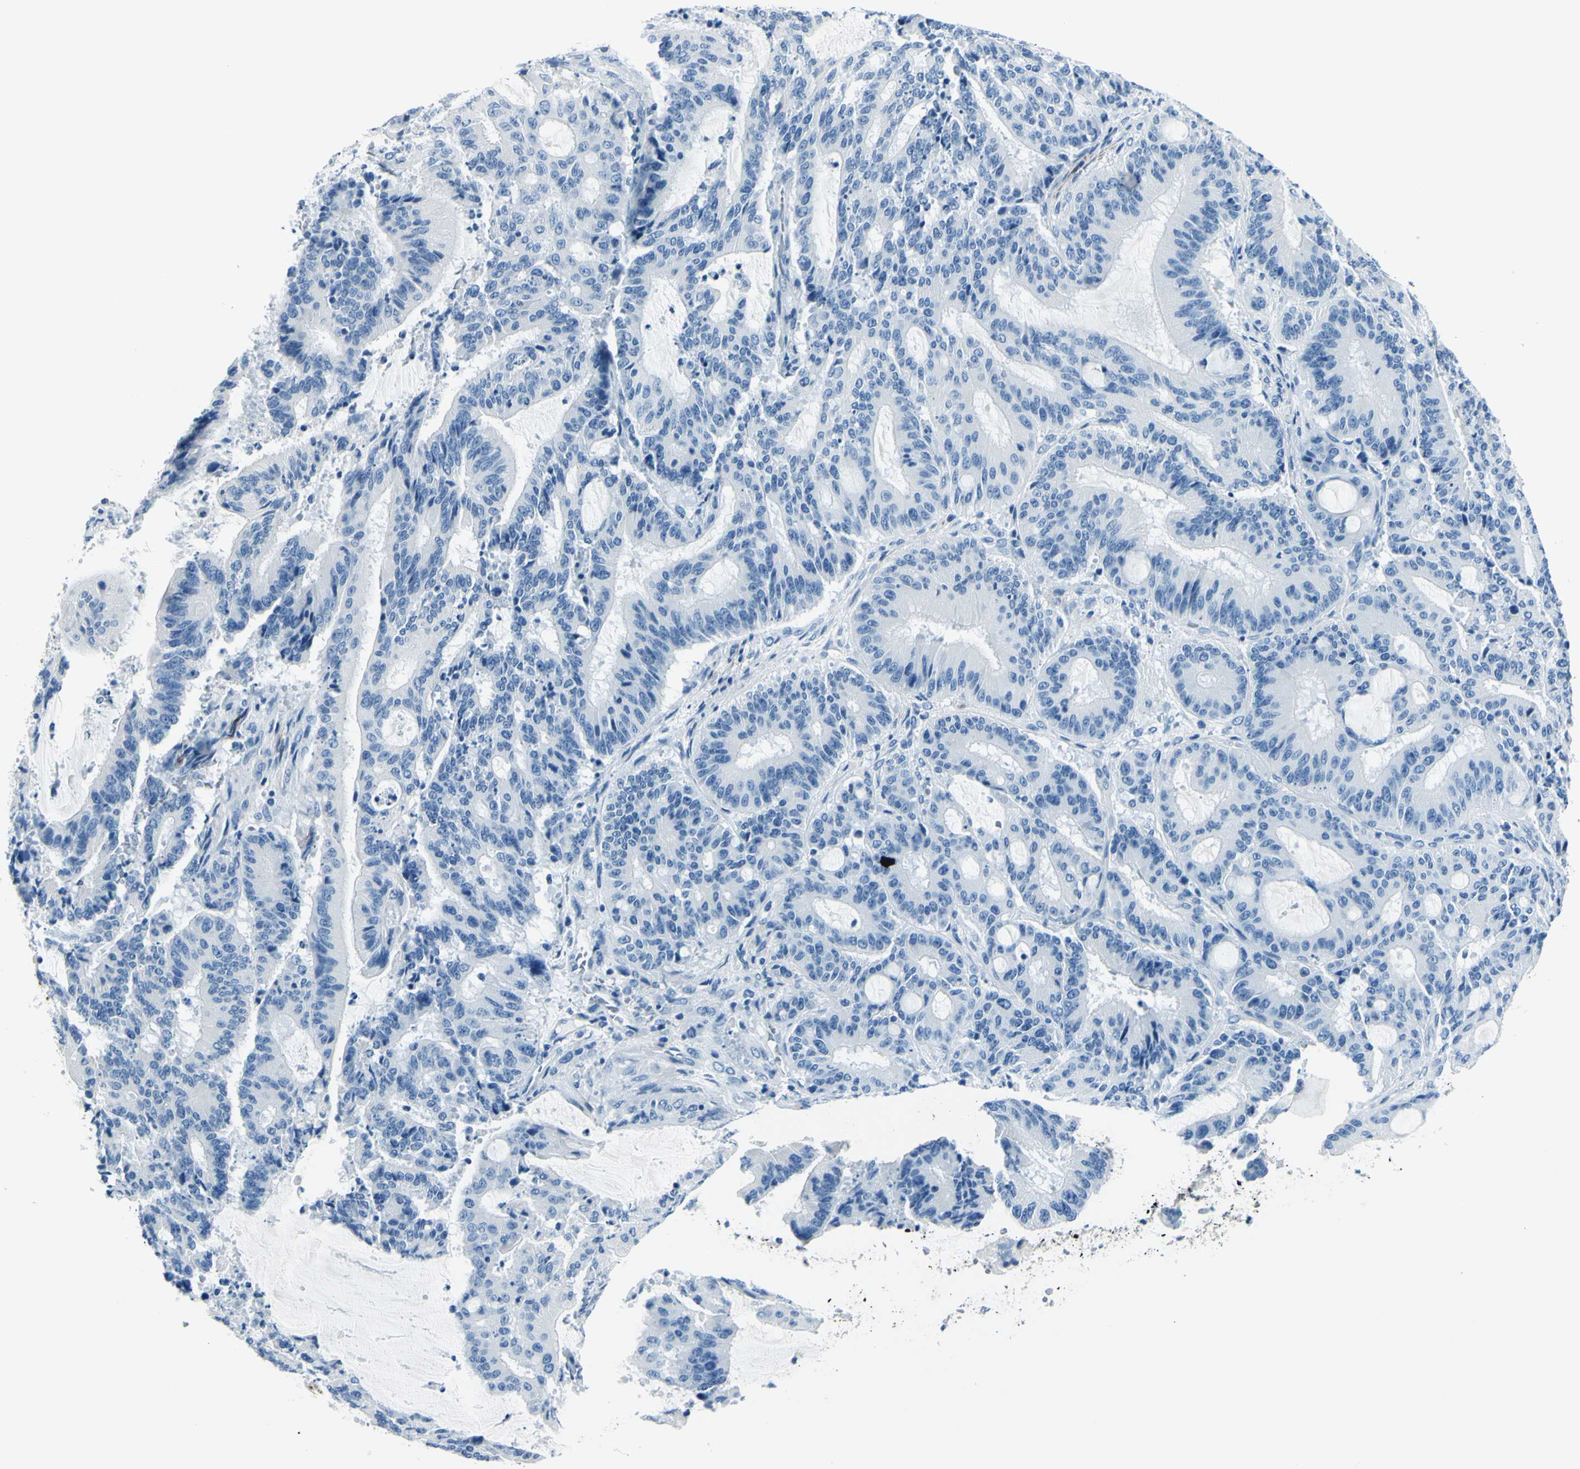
{"staining": {"intensity": "negative", "quantity": "none", "location": "none"}, "tissue": "liver cancer", "cell_type": "Tumor cells", "image_type": "cancer", "snomed": [{"axis": "morphology", "description": "Cholangiocarcinoma"}, {"axis": "topography", "description": "Liver"}], "caption": "This is a image of IHC staining of cholangiocarcinoma (liver), which shows no expression in tumor cells. (Brightfield microscopy of DAB (3,3'-diaminobenzidine) immunohistochemistry at high magnification).", "gene": "CDH15", "patient": {"sex": "female", "age": 73}}